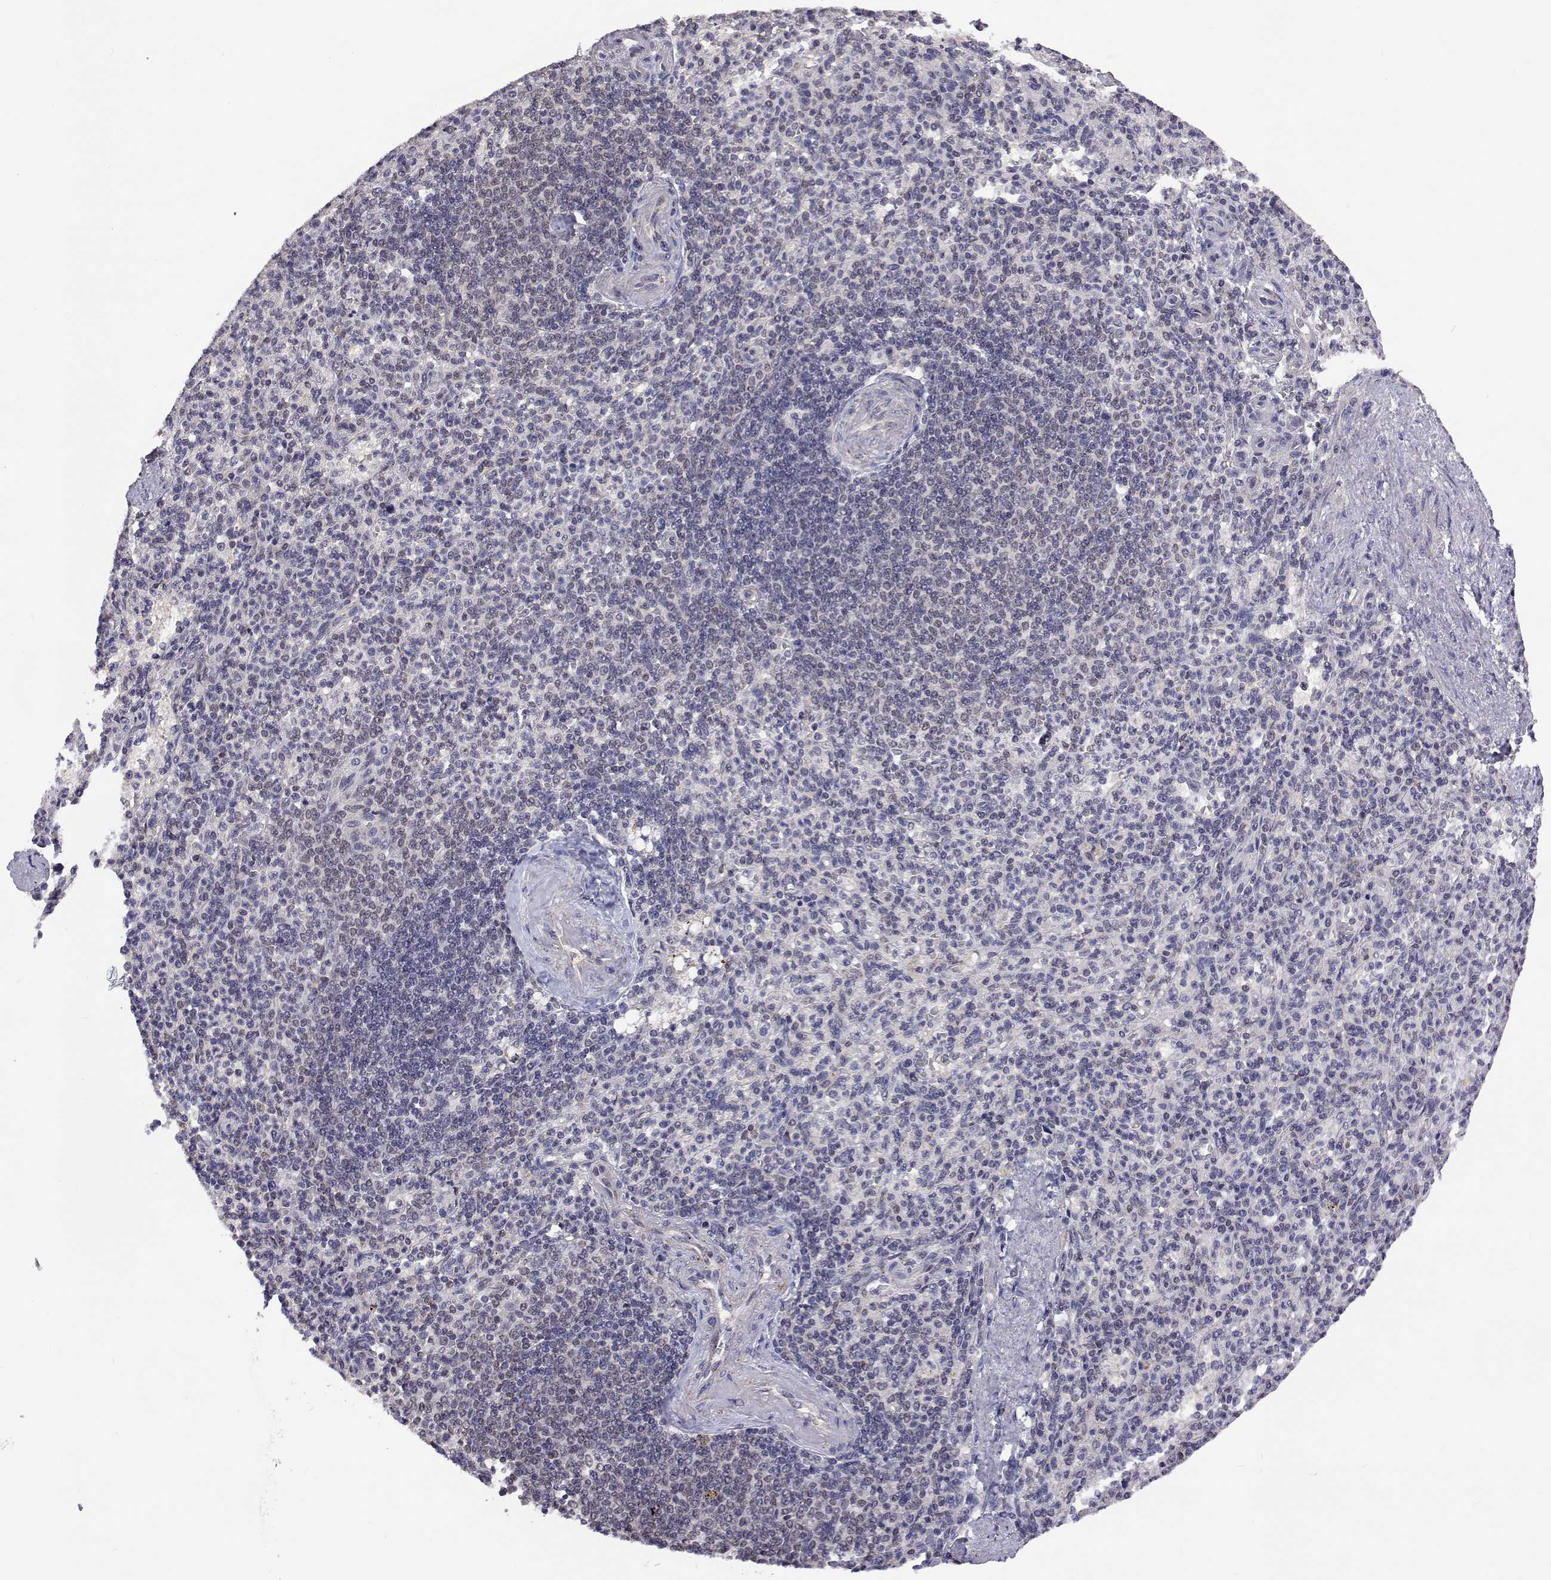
{"staining": {"intensity": "negative", "quantity": "none", "location": "none"}, "tissue": "spleen", "cell_type": "Cells in red pulp", "image_type": "normal", "snomed": [{"axis": "morphology", "description": "Normal tissue, NOS"}, {"axis": "topography", "description": "Spleen"}], "caption": "This micrograph is of normal spleen stained with IHC to label a protein in brown with the nuclei are counter-stained blue. There is no positivity in cells in red pulp. (DAB (3,3'-diaminobenzidine) immunohistochemistry with hematoxylin counter stain).", "gene": "NHP2", "patient": {"sex": "female", "age": 74}}